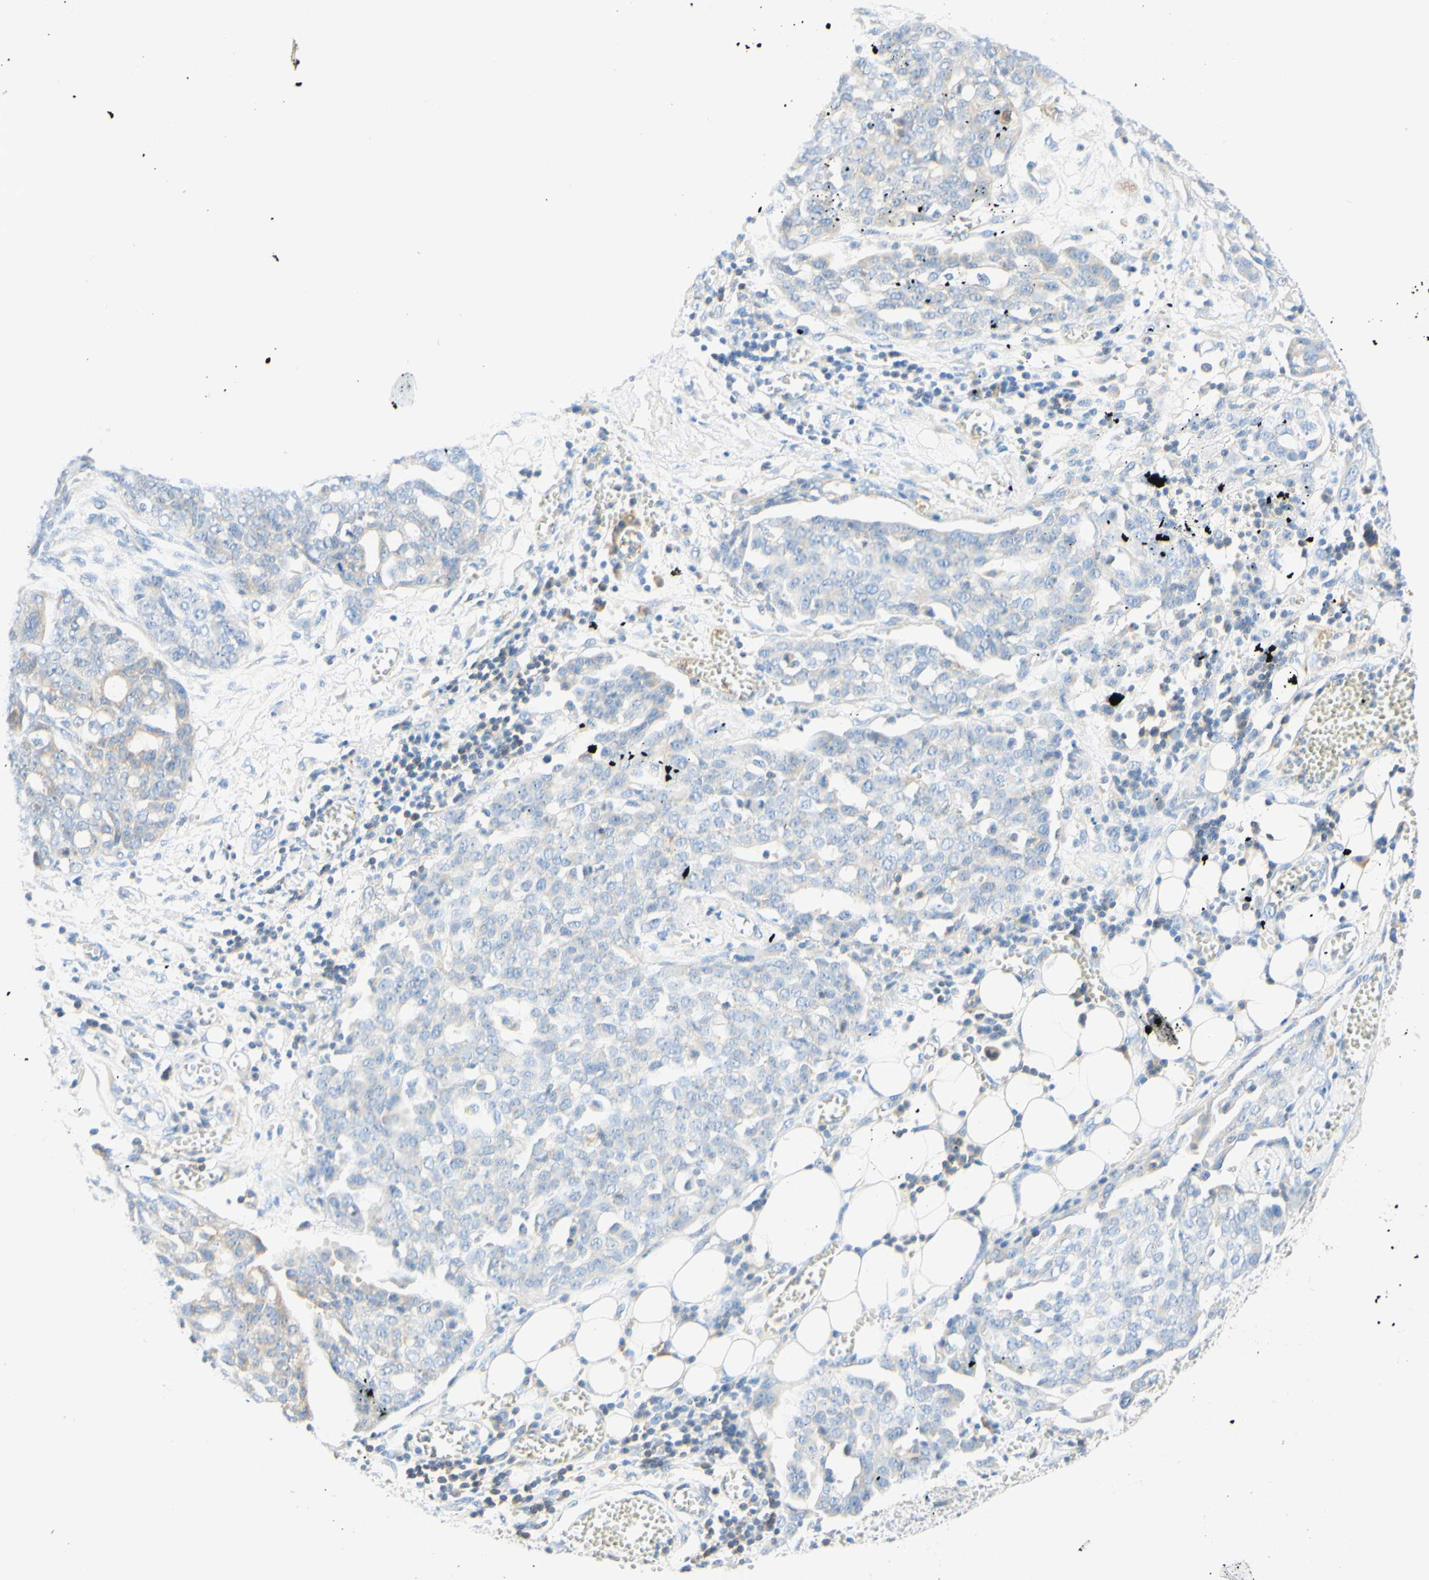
{"staining": {"intensity": "negative", "quantity": "none", "location": "none"}, "tissue": "ovarian cancer", "cell_type": "Tumor cells", "image_type": "cancer", "snomed": [{"axis": "morphology", "description": "Cystadenocarcinoma, serous, NOS"}, {"axis": "topography", "description": "Soft tissue"}, {"axis": "topography", "description": "Ovary"}], "caption": "This photomicrograph is of ovarian serous cystadenocarcinoma stained with immunohistochemistry (IHC) to label a protein in brown with the nuclei are counter-stained blue. There is no staining in tumor cells. (DAB (3,3'-diaminobenzidine) immunohistochemistry with hematoxylin counter stain).", "gene": "LAT", "patient": {"sex": "female", "age": 57}}